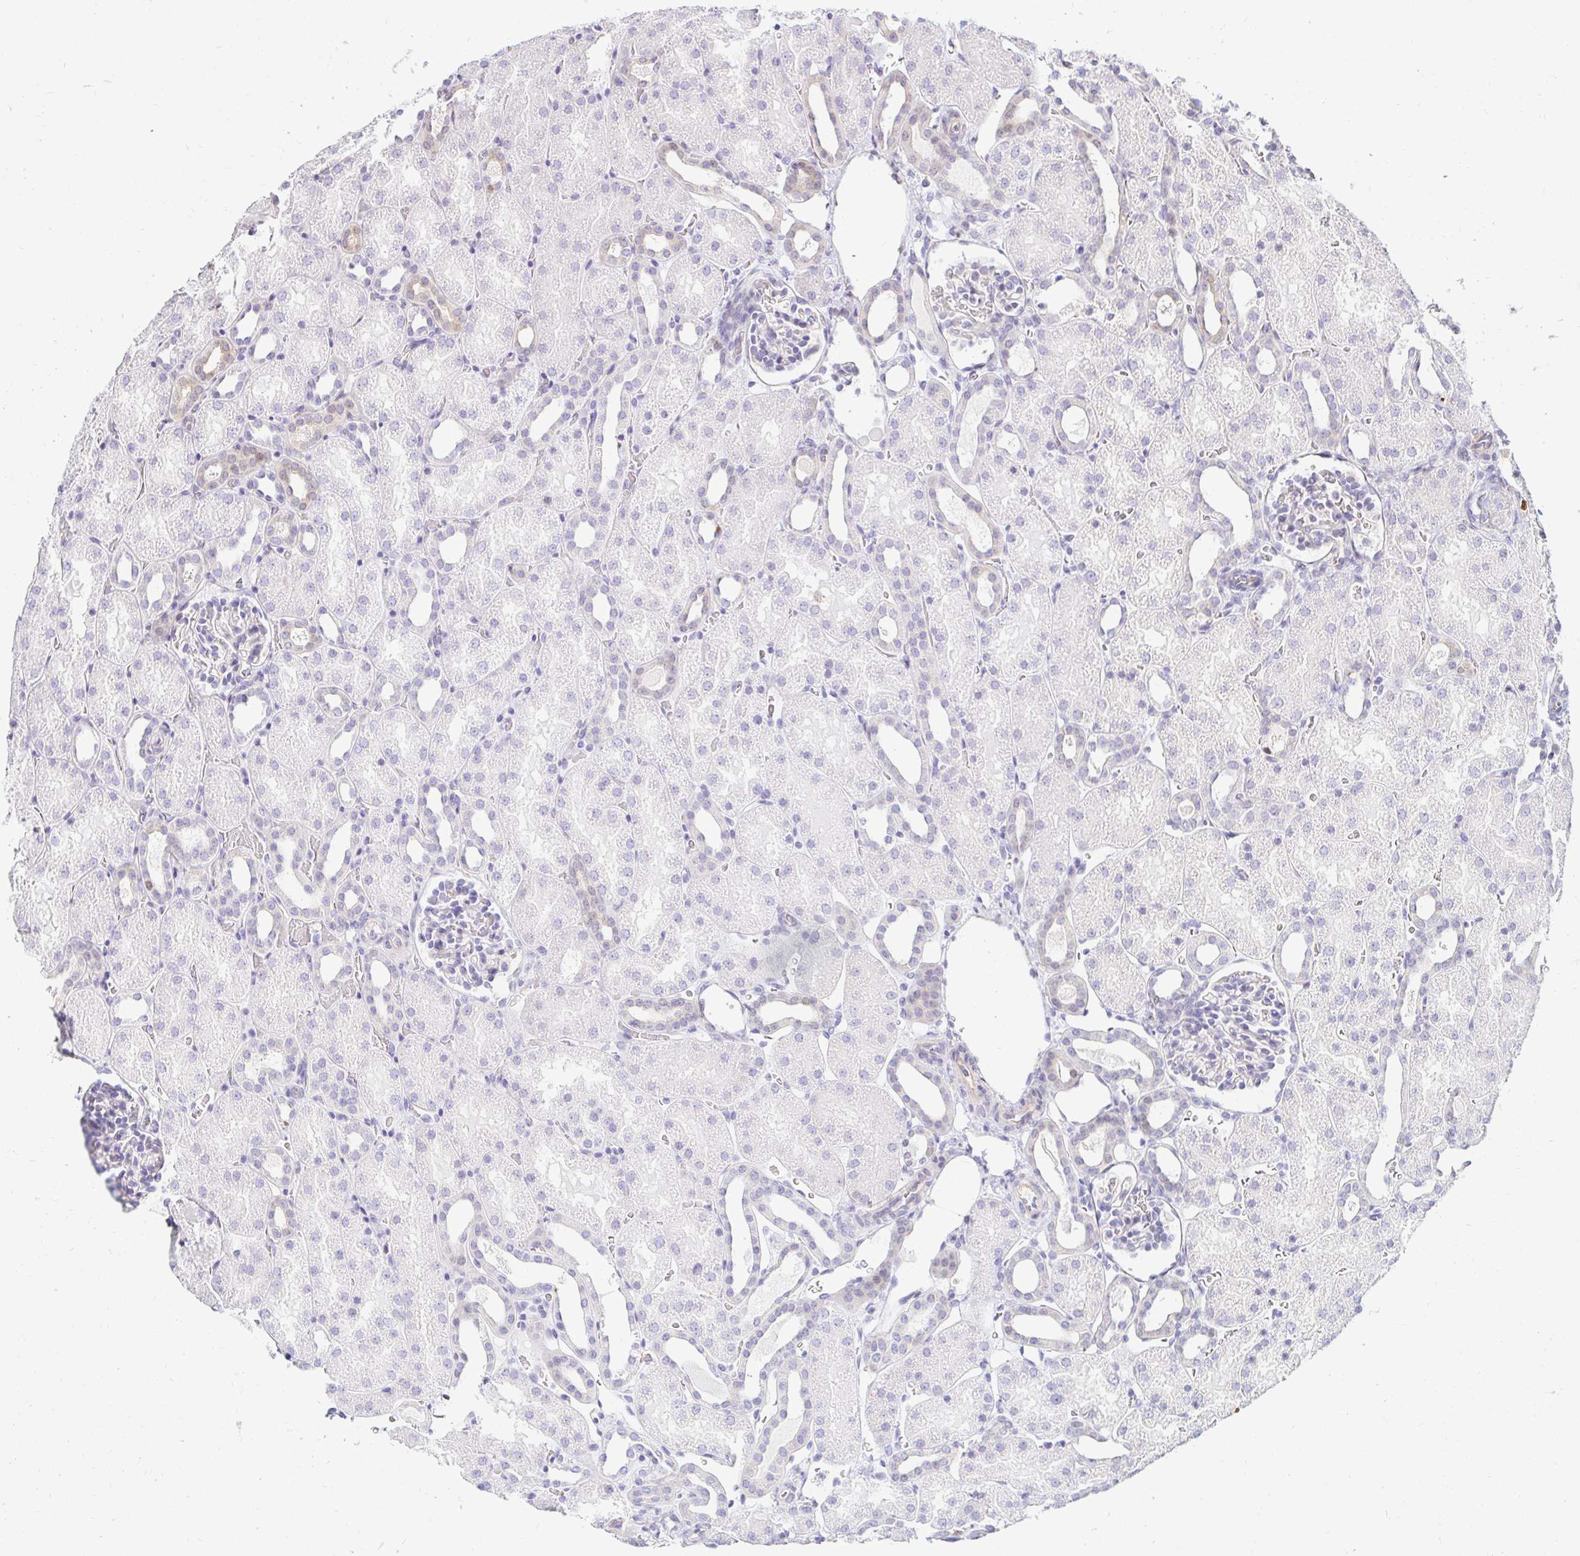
{"staining": {"intensity": "negative", "quantity": "none", "location": "none"}, "tissue": "kidney", "cell_type": "Cells in glomeruli", "image_type": "normal", "snomed": [{"axis": "morphology", "description": "Normal tissue, NOS"}, {"axis": "topography", "description": "Kidney"}], "caption": "A micrograph of kidney stained for a protein exhibits no brown staining in cells in glomeruli. The staining is performed using DAB brown chromogen with nuclei counter-stained in using hematoxylin.", "gene": "CAPSL", "patient": {"sex": "male", "age": 2}}